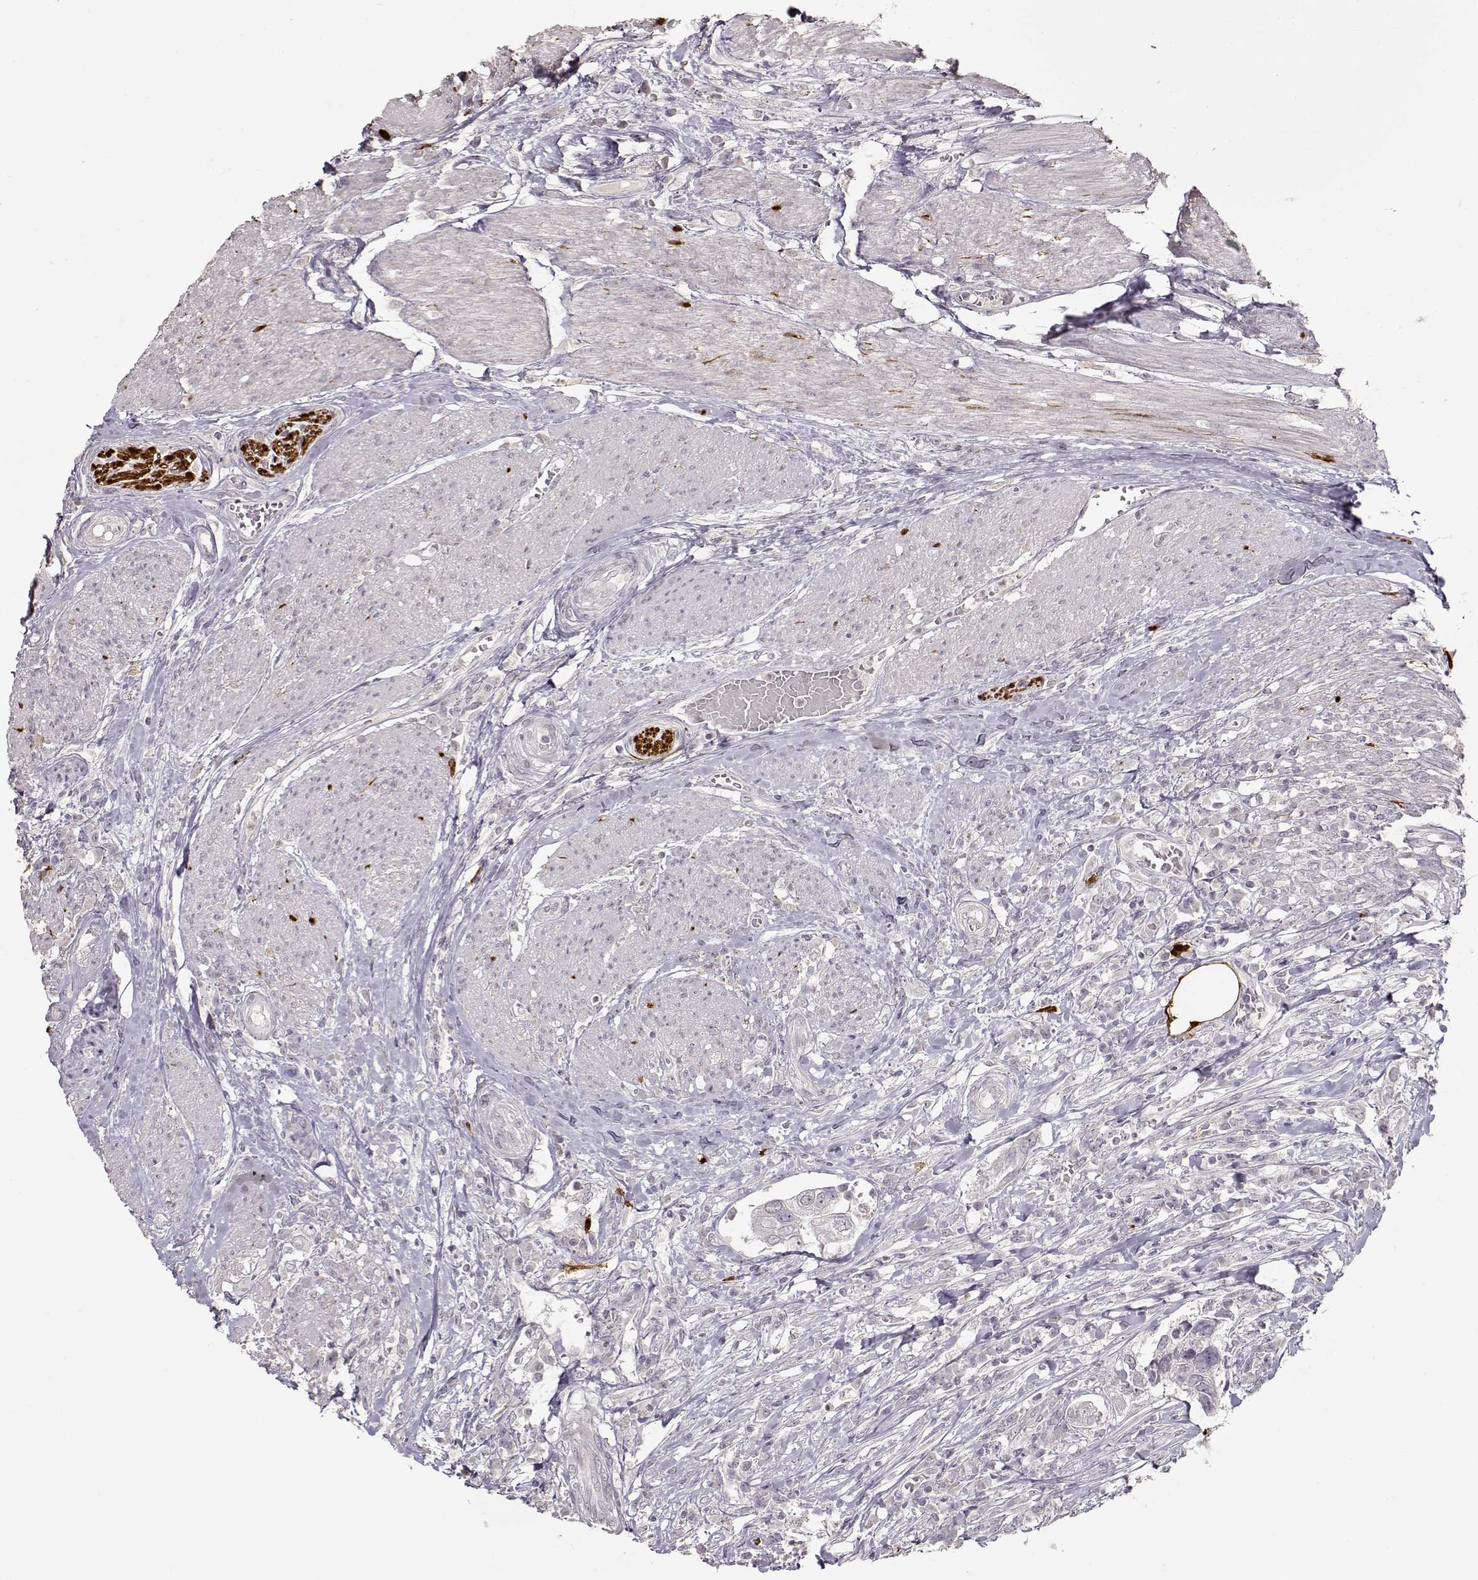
{"staining": {"intensity": "negative", "quantity": "none", "location": "none"}, "tissue": "urothelial cancer", "cell_type": "Tumor cells", "image_type": "cancer", "snomed": [{"axis": "morphology", "description": "Urothelial carcinoma, NOS"}, {"axis": "morphology", "description": "Urothelial carcinoma, High grade"}, {"axis": "topography", "description": "Urinary bladder"}], "caption": "Immunohistochemical staining of human urothelial cancer demonstrates no significant staining in tumor cells.", "gene": "S100B", "patient": {"sex": "male", "age": 63}}